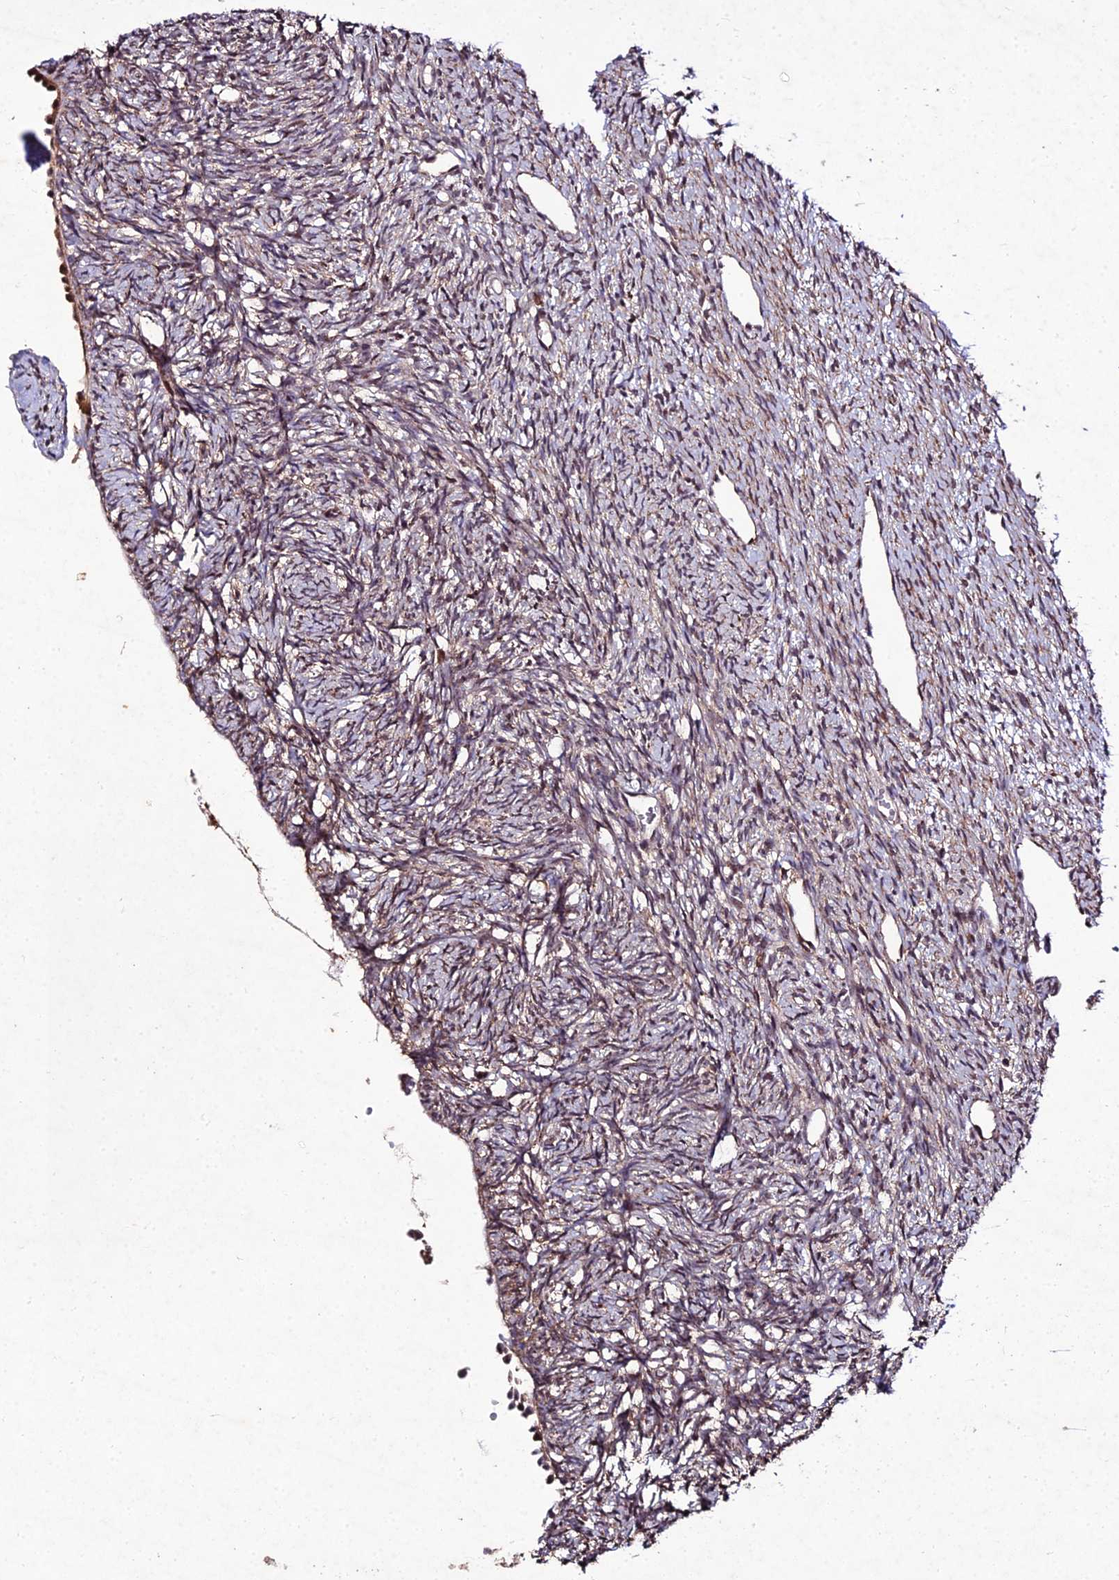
{"staining": {"intensity": "negative", "quantity": "none", "location": "none"}, "tissue": "ovary", "cell_type": "Ovarian stroma cells", "image_type": "normal", "snomed": [{"axis": "morphology", "description": "Normal tissue, NOS"}, {"axis": "topography", "description": "Ovary"}], "caption": "Photomicrograph shows no protein expression in ovarian stroma cells of normal ovary.", "gene": "ZNF766", "patient": {"sex": "female", "age": 51}}